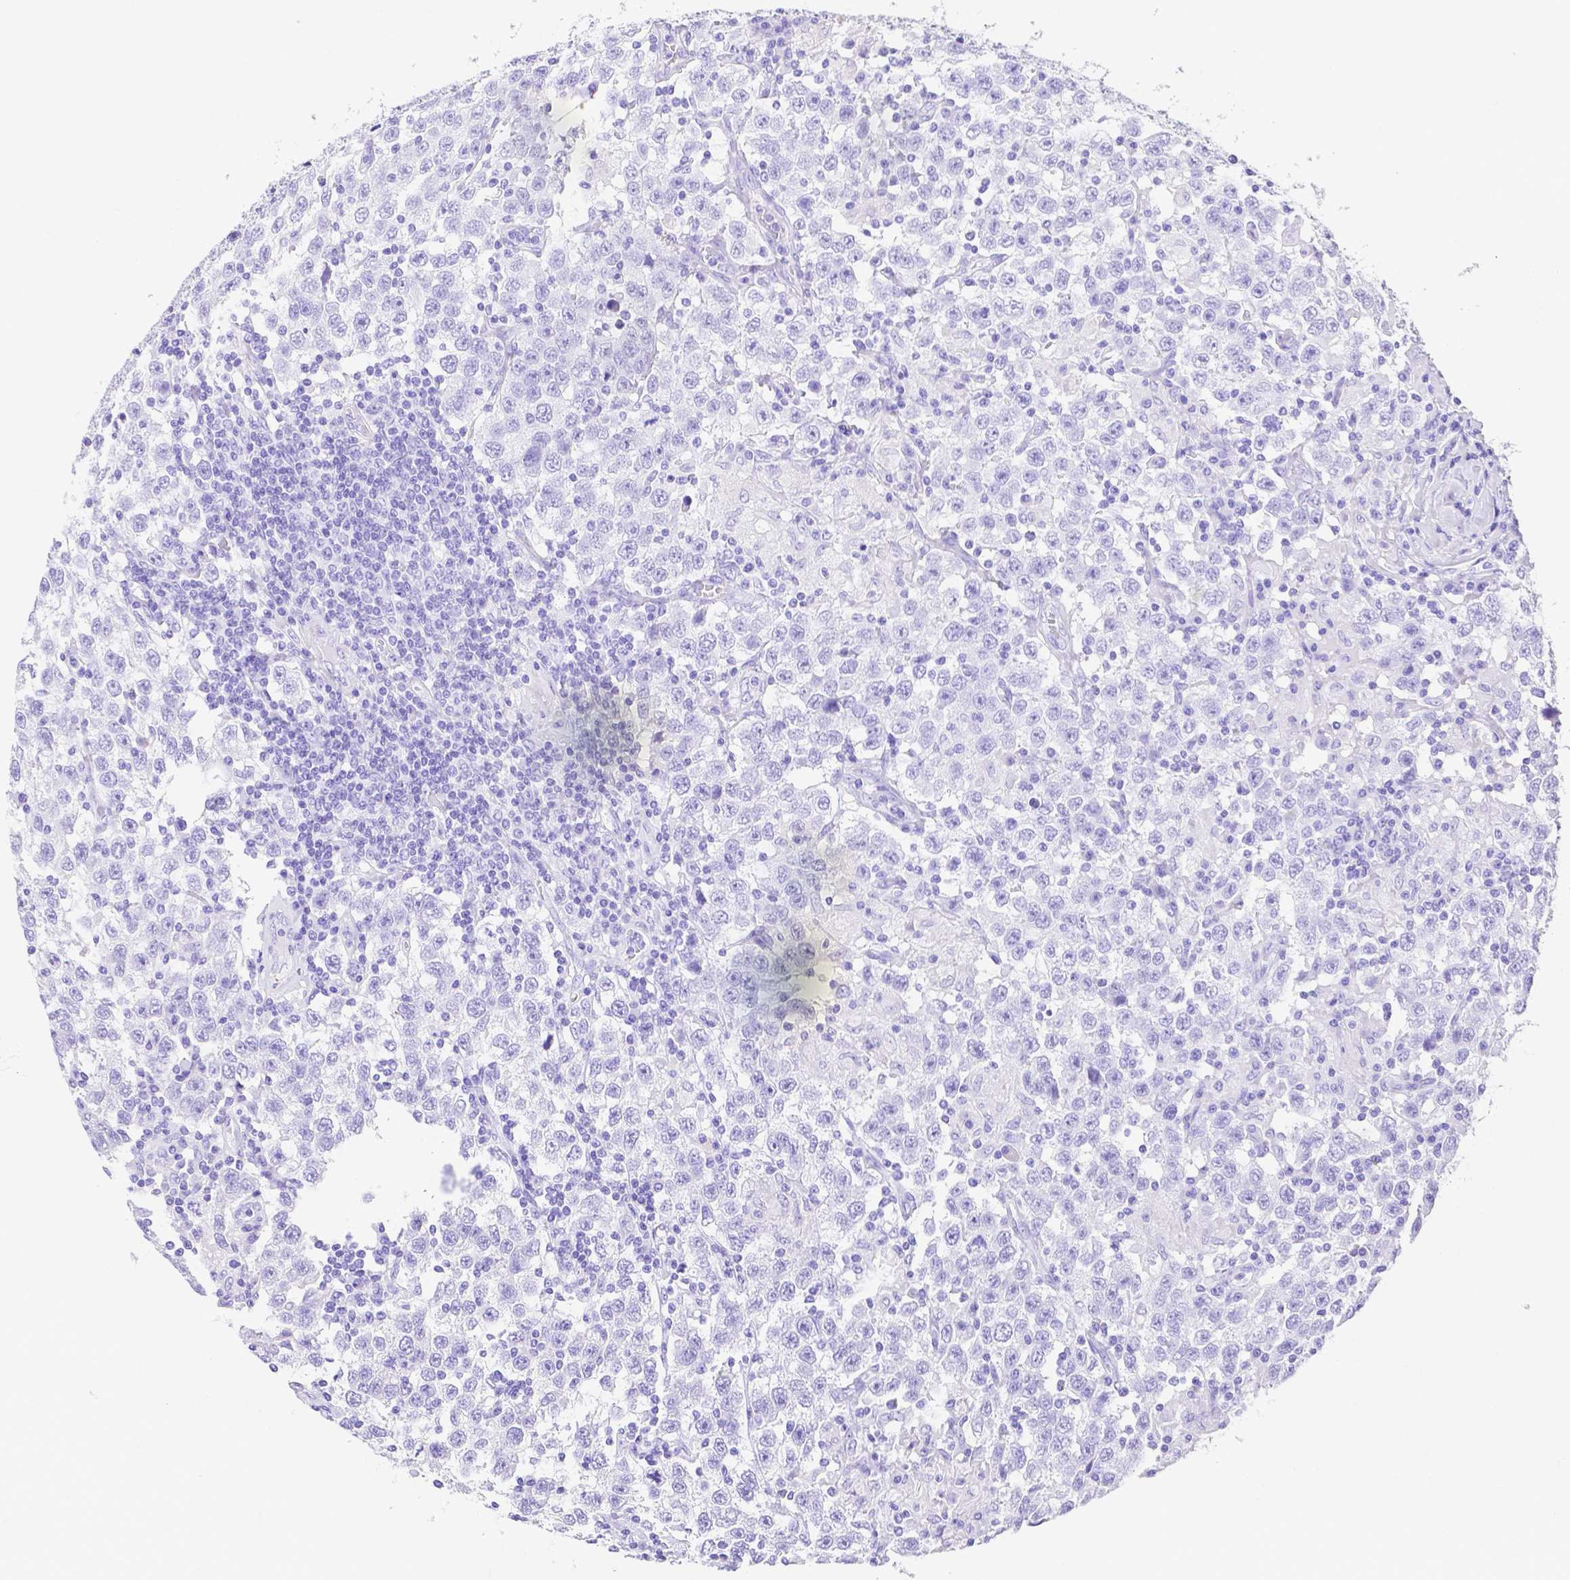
{"staining": {"intensity": "negative", "quantity": "none", "location": "none"}, "tissue": "testis cancer", "cell_type": "Tumor cells", "image_type": "cancer", "snomed": [{"axis": "morphology", "description": "Seminoma, NOS"}, {"axis": "topography", "description": "Testis"}], "caption": "Immunohistochemistry photomicrograph of neoplastic tissue: testis cancer stained with DAB (3,3'-diaminobenzidine) displays no significant protein positivity in tumor cells. (Stains: DAB IHC with hematoxylin counter stain, Microscopy: brightfield microscopy at high magnification).", "gene": "SMR3A", "patient": {"sex": "male", "age": 41}}